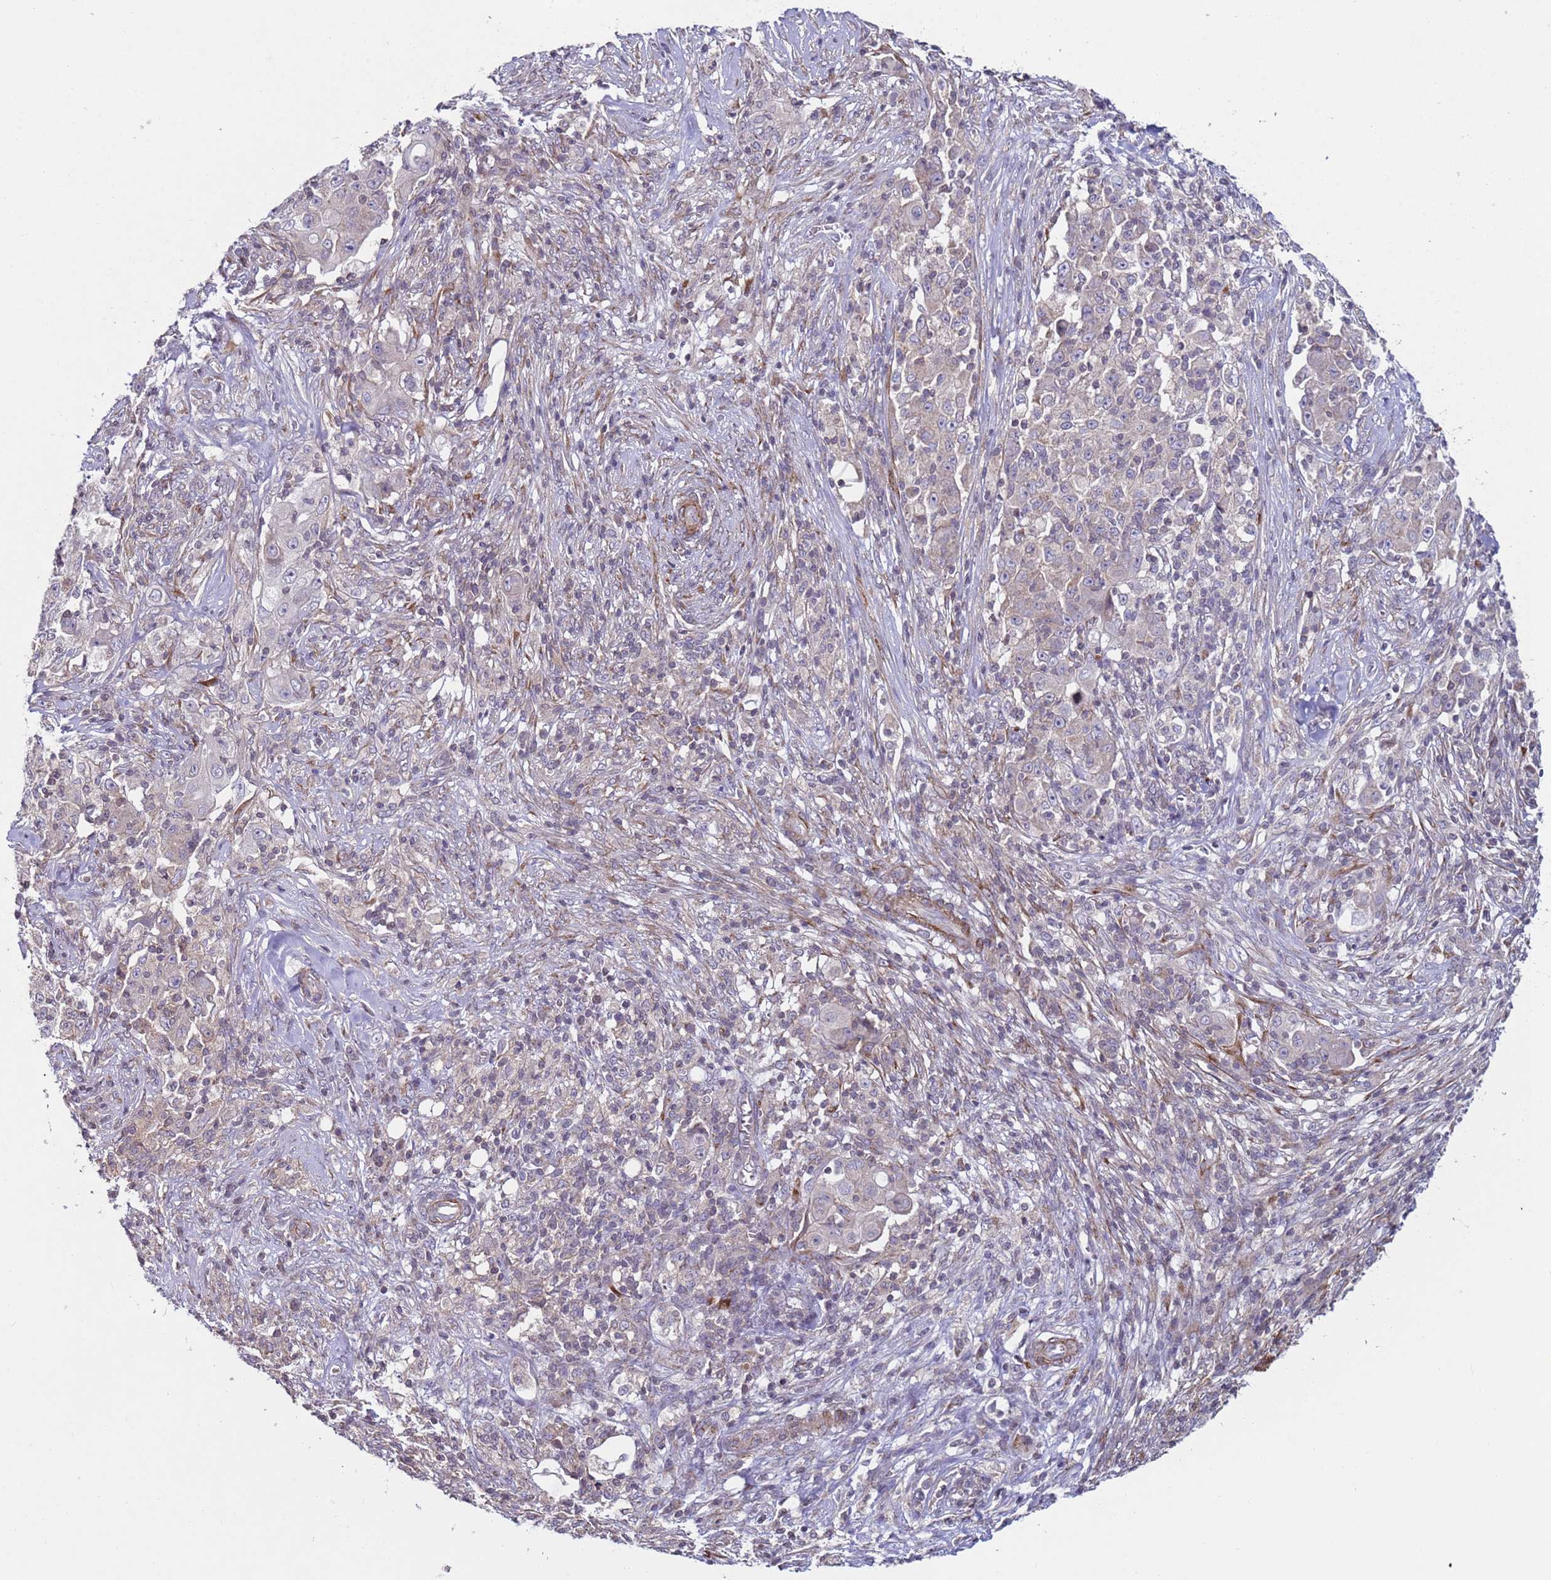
{"staining": {"intensity": "weak", "quantity": "<25%", "location": "cytoplasmic/membranous"}, "tissue": "ovarian cancer", "cell_type": "Tumor cells", "image_type": "cancer", "snomed": [{"axis": "morphology", "description": "Carcinoma, endometroid"}, {"axis": "topography", "description": "Ovary"}], "caption": "Protein analysis of ovarian endometroid carcinoma demonstrates no significant staining in tumor cells.", "gene": "SNAPC4", "patient": {"sex": "female", "age": 42}}